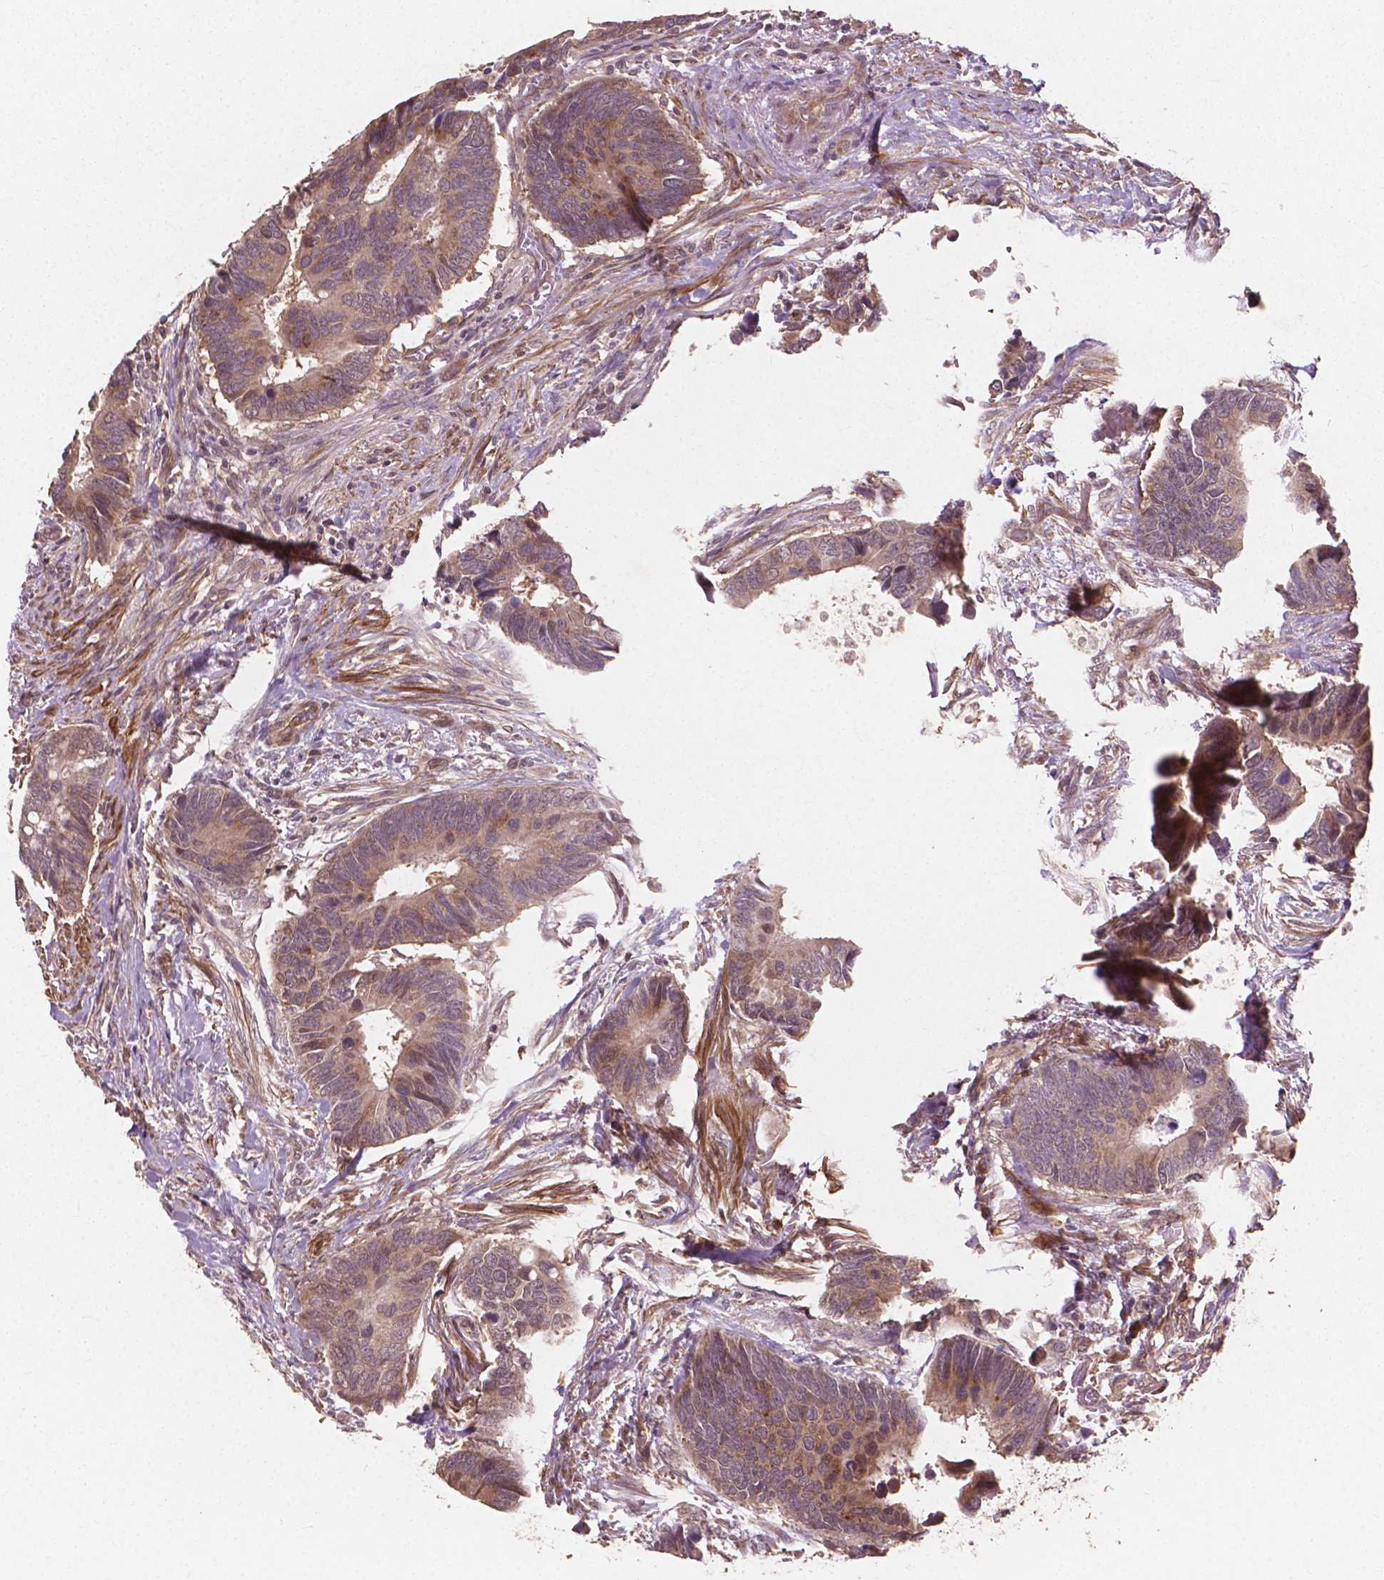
{"staining": {"intensity": "weak", "quantity": ">75%", "location": "cytoplasmic/membranous"}, "tissue": "colorectal cancer", "cell_type": "Tumor cells", "image_type": "cancer", "snomed": [{"axis": "morphology", "description": "Adenocarcinoma, NOS"}, {"axis": "topography", "description": "Colon"}], "caption": "A brown stain labels weak cytoplasmic/membranous staining of a protein in human colorectal adenocarcinoma tumor cells. (IHC, brightfield microscopy, high magnification).", "gene": "CYFIP2", "patient": {"sex": "male", "age": 49}}